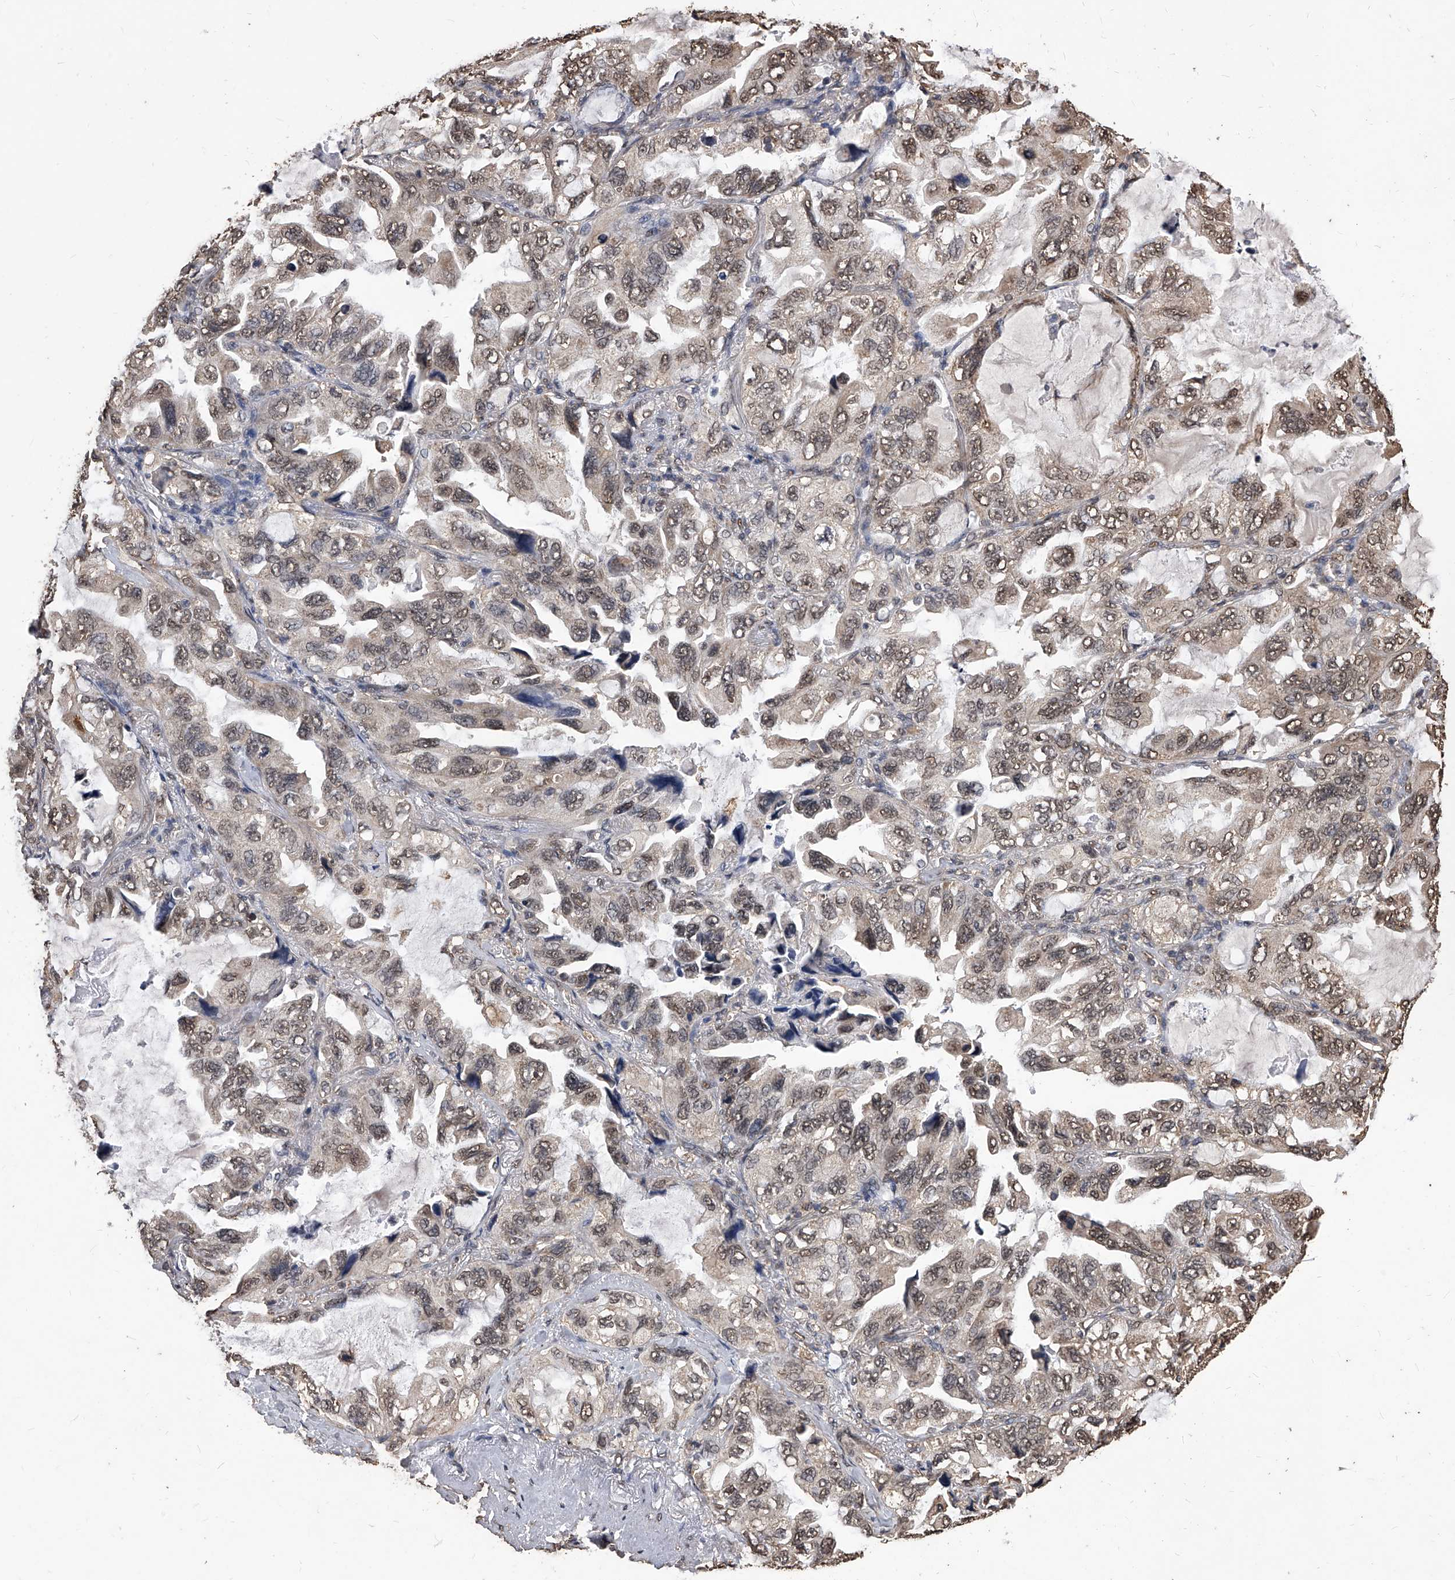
{"staining": {"intensity": "moderate", "quantity": ">75%", "location": "cytoplasmic/membranous,nuclear"}, "tissue": "lung cancer", "cell_type": "Tumor cells", "image_type": "cancer", "snomed": [{"axis": "morphology", "description": "Squamous cell carcinoma, NOS"}, {"axis": "topography", "description": "Lung"}], "caption": "A brown stain shows moderate cytoplasmic/membranous and nuclear expression of a protein in human lung squamous cell carcinoma tumor cells.", "gene": "FBXL4", "patient": {"sex": "female", "age": 73}}